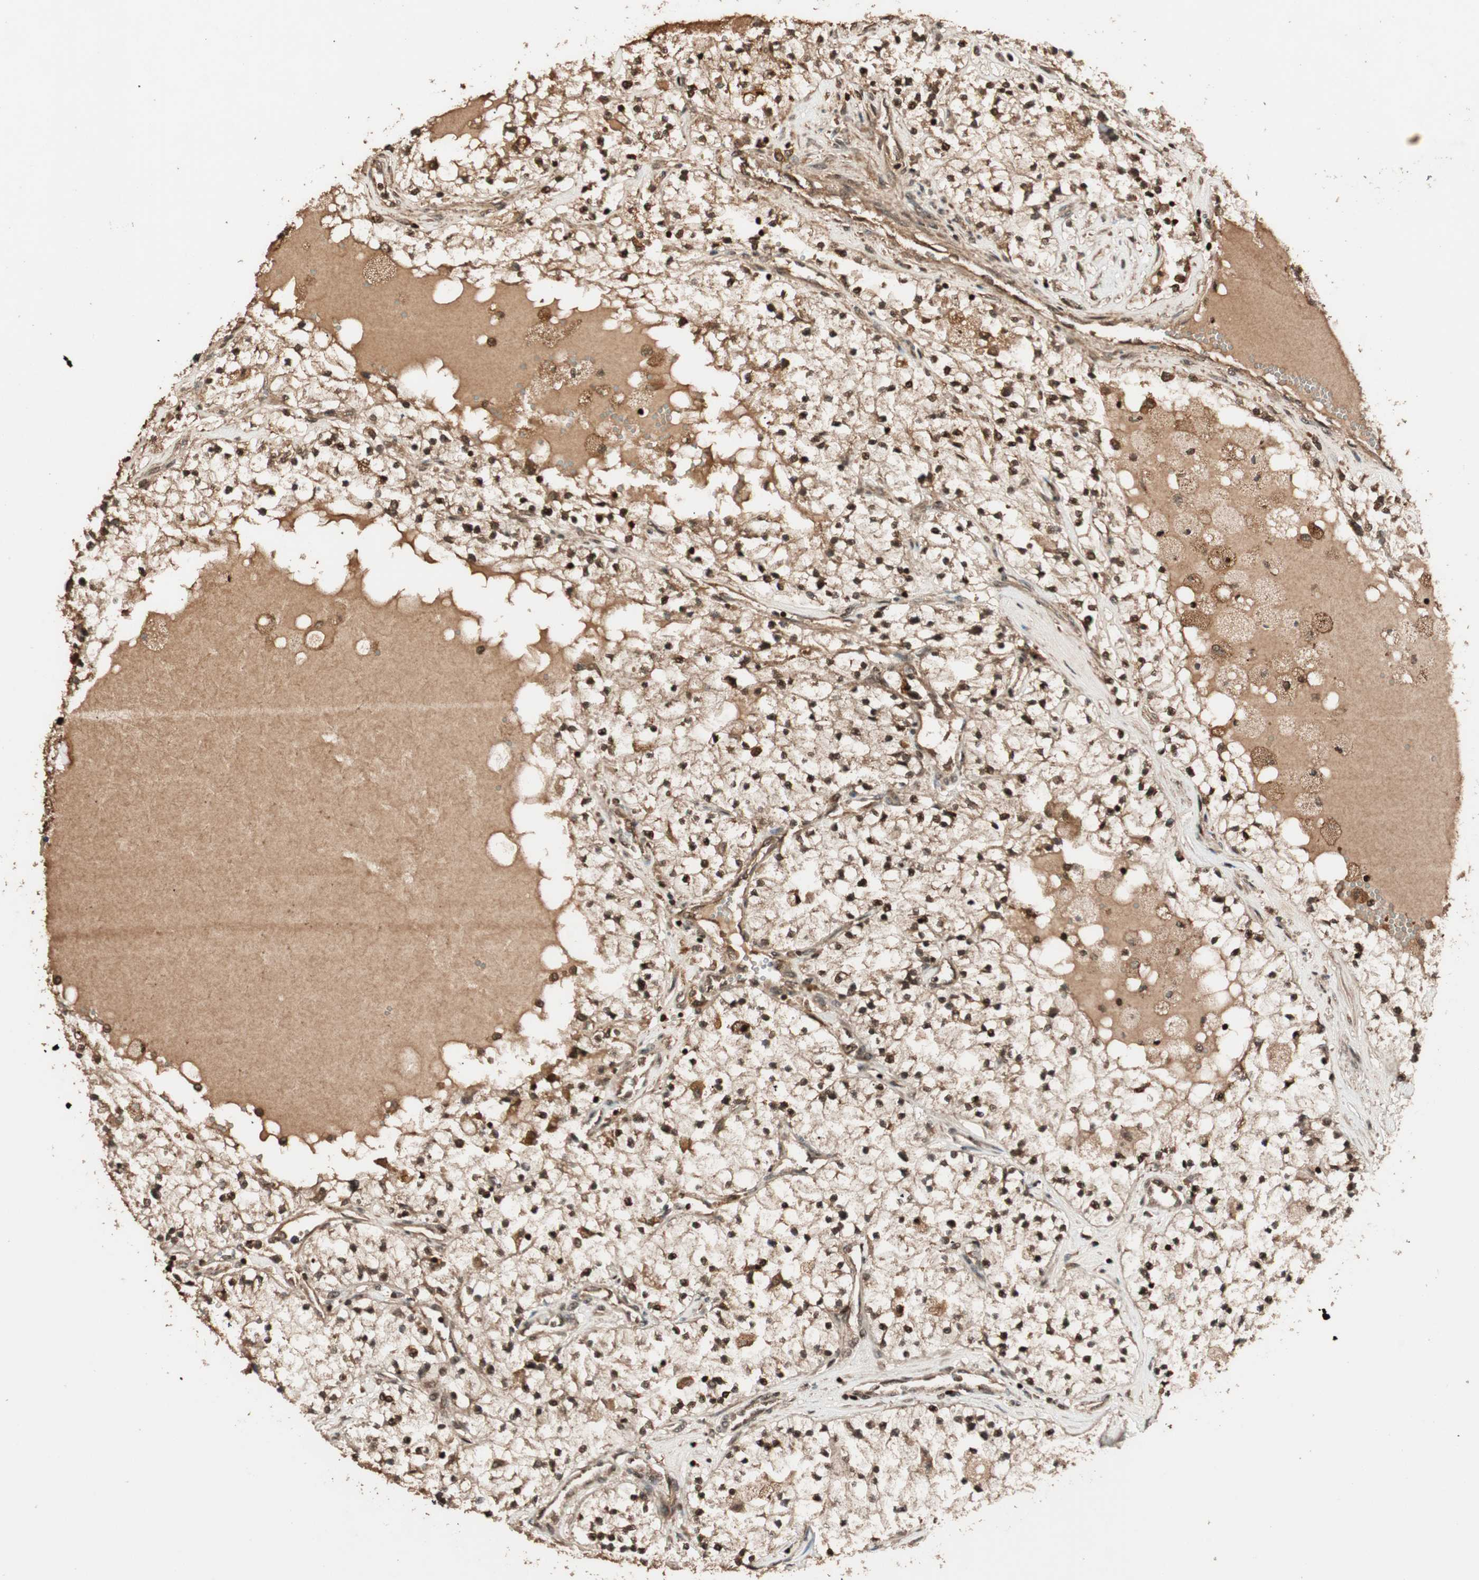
{"staining": {"intensity": "strong", "quantity": ">75%", "location": "cytoplasmic/membranous,nuclear"}, "tissue": "renal cancer", "cell_type": "Tumor cells", "image_type": "cancer", "snomed": [{"axis": "morphology", "description": "Adenocarcinoma, NOS"}, {"axis": "topography", "description": "Kidney"}], "caption": "Renal cancer tissue demonstrates strong cytoplasmic/membranous and nuclear positivity in approximately >75% of tumor cells", "gene": "ALKBH5", "patient": {"sex": "male", "age": 68}}